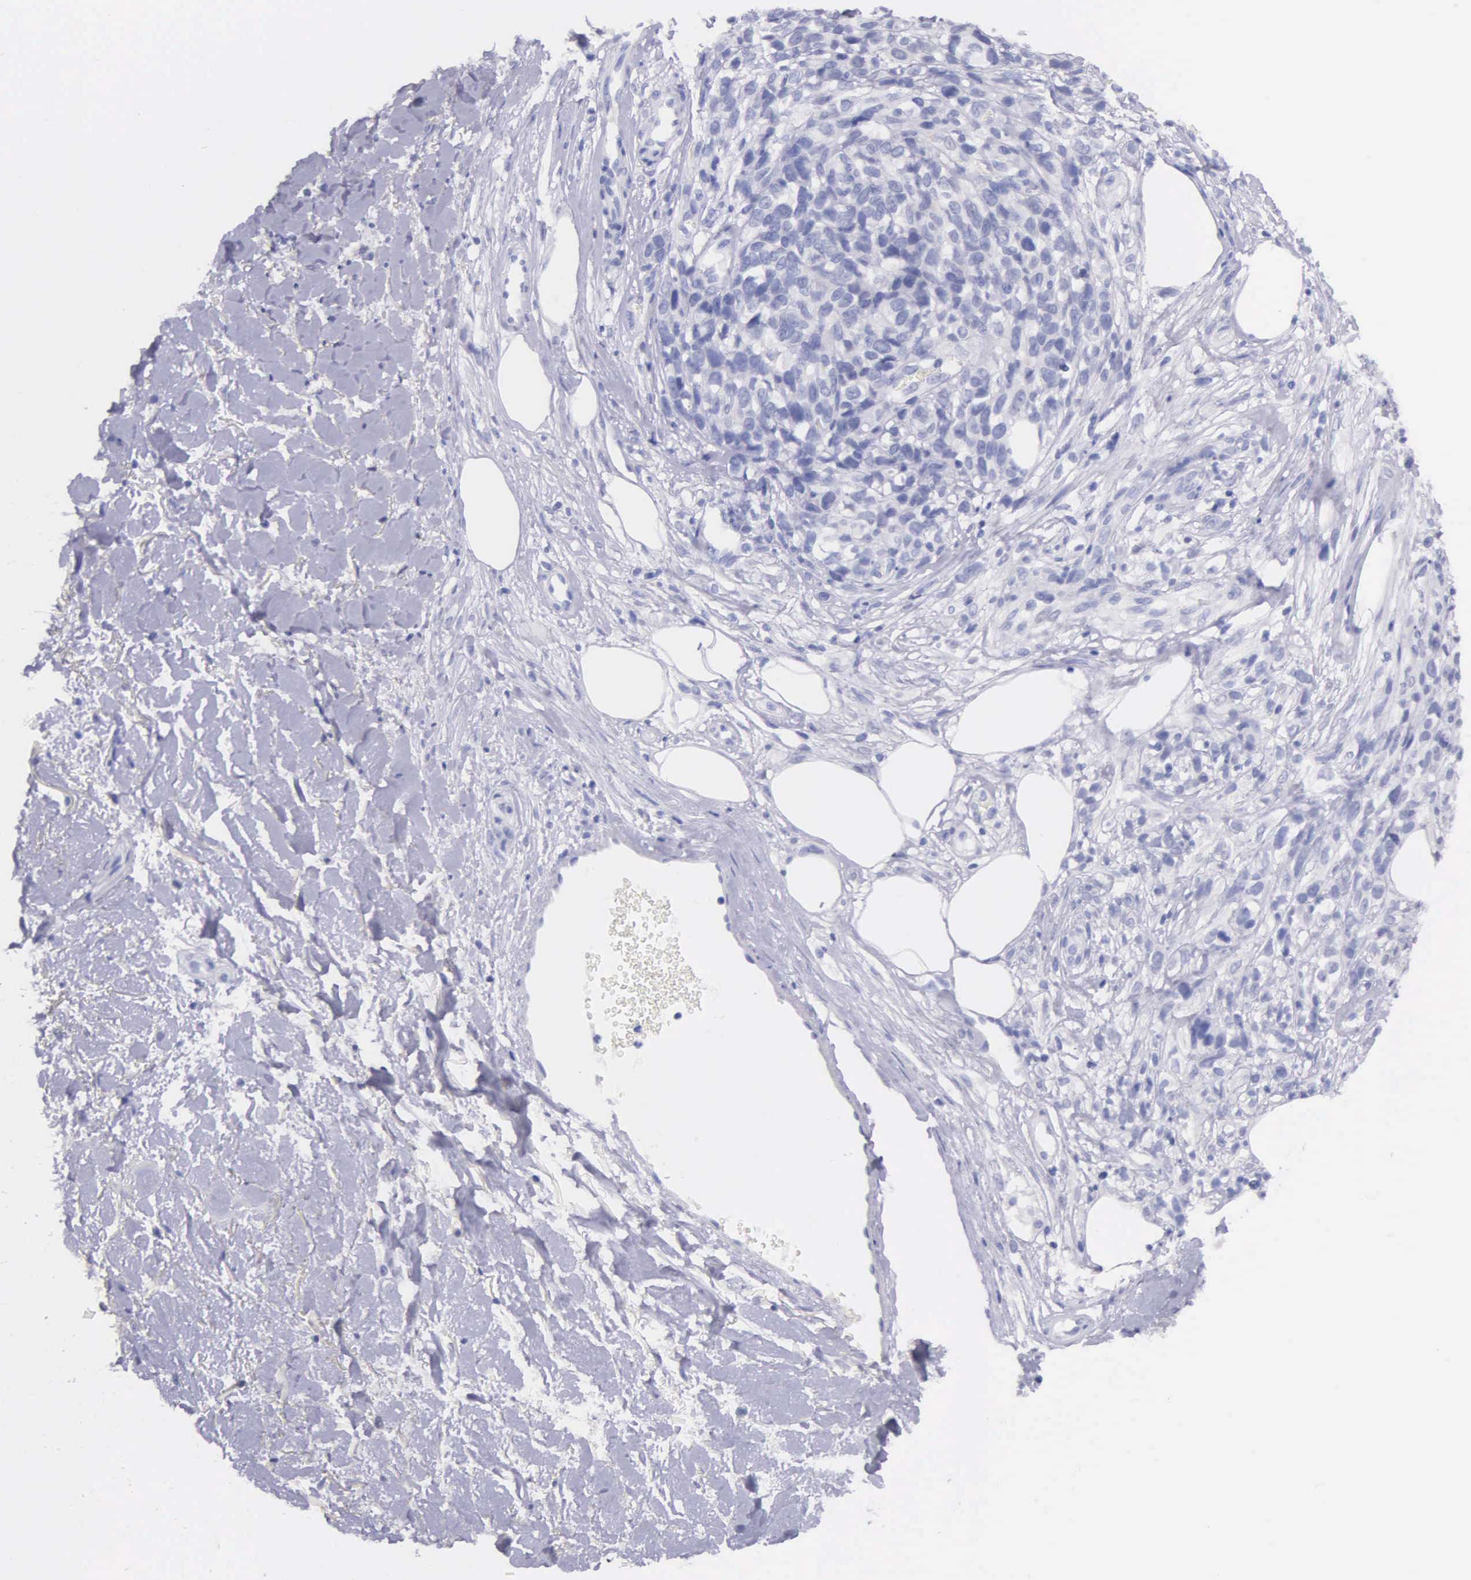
{"staining": {"intensity": "negative", "quantity": "none", "location": "none"}, "tissue": "melanoma", "cell_type": "Tumor cells", "image_type": "cancer", "snomed": [{"axis": "morphology", "description": "Malignant melanoma, NOS"}, {"axis": "topography", "description": "Skin"}], "caption": "This photomicrograph is of melanoma stained with immunohistochemistry (IHC) to label a protein in brown with the nuclei are counter-stained blue. There is no expression in tumor cells.", "gene": "GSTT2", "patient": {"sex": "female", "age": 85}}